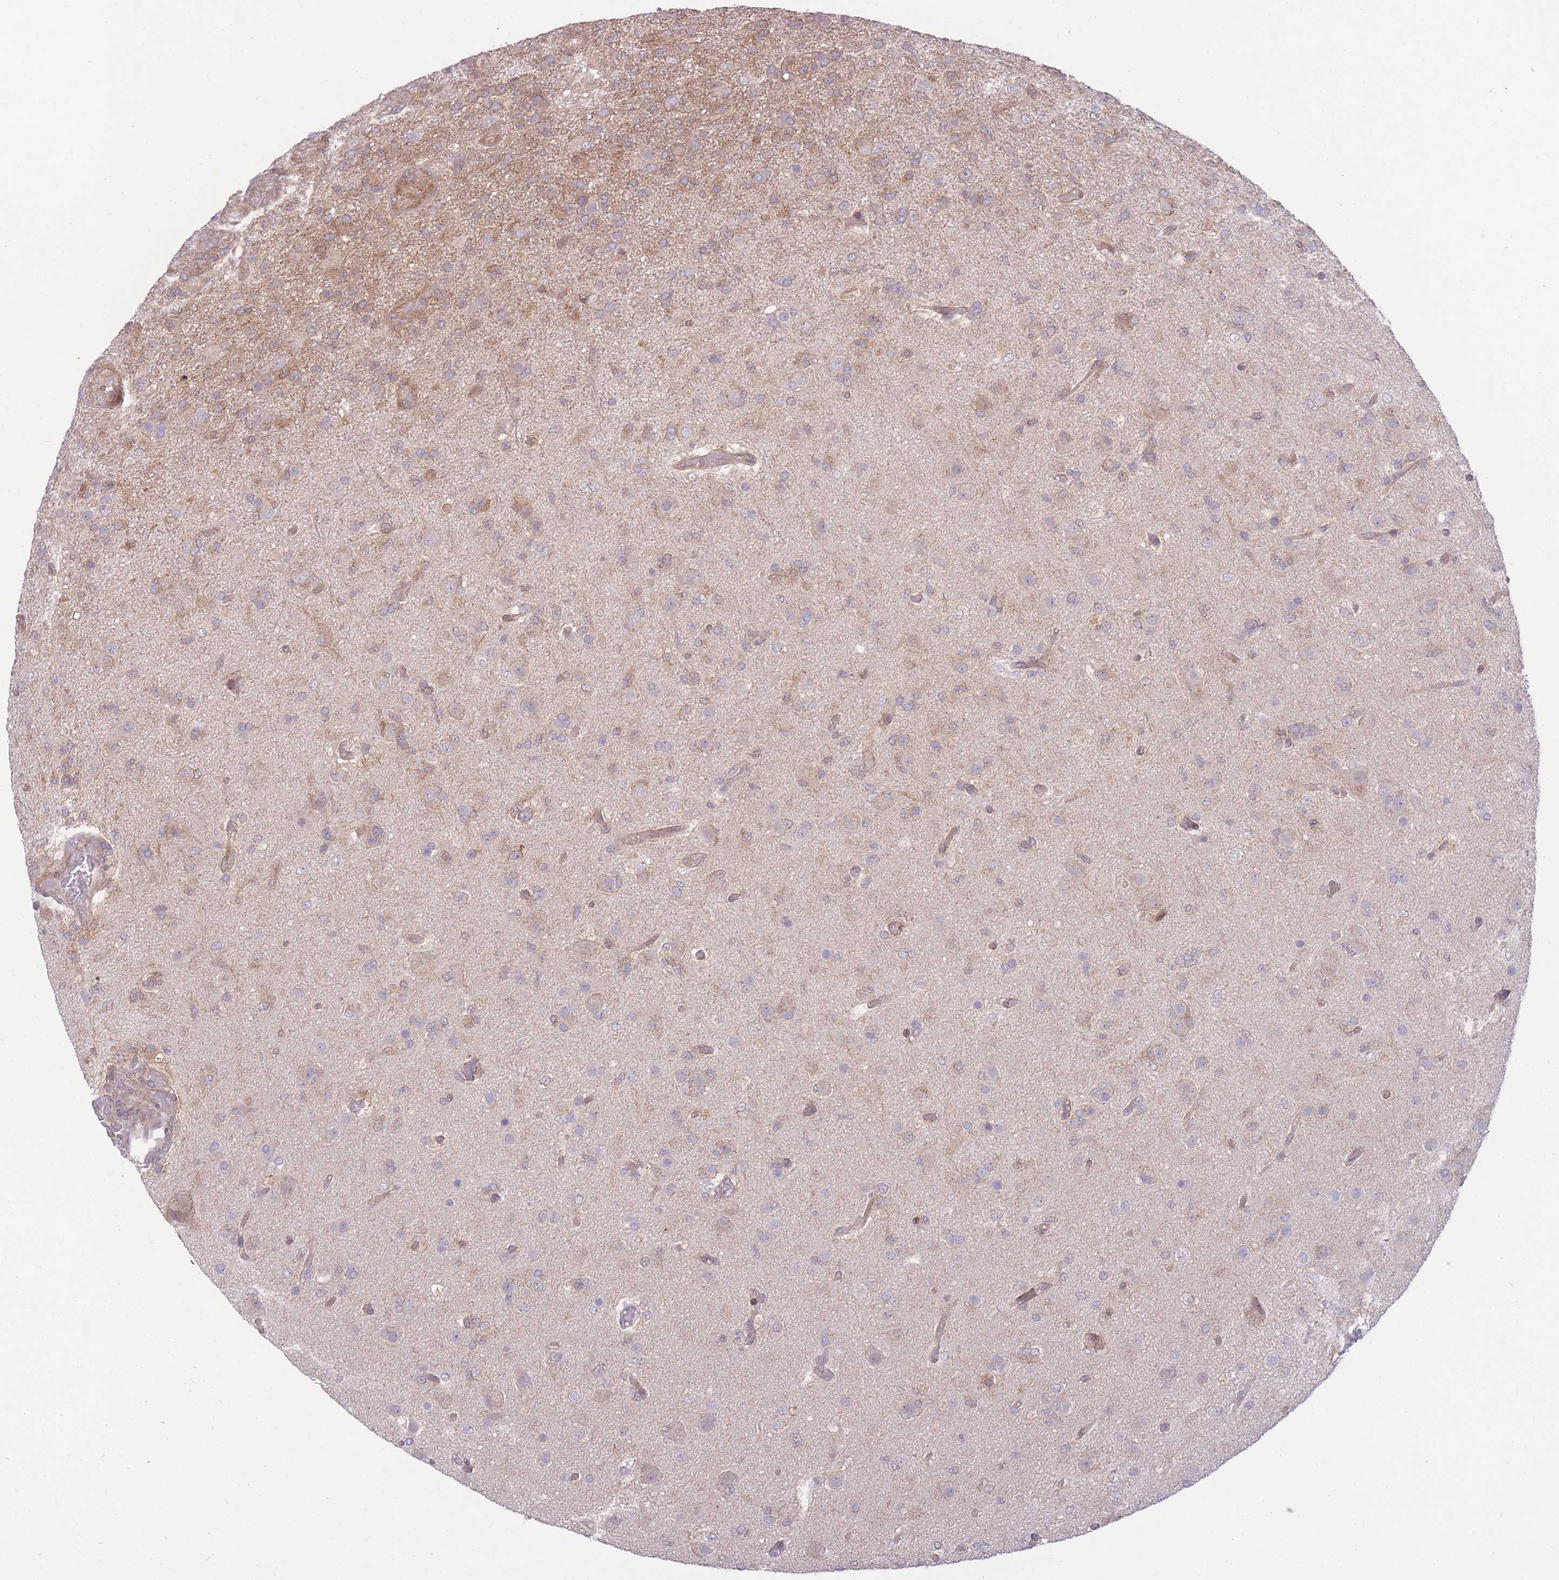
{"staining": {"intensity": "moderate", "quantity": "<25%", "location": "cytoplasmic/membranous"}, "tissue": "glioma", "cell_type": "Tumor cells", "image_type": "cancer", "snomed": [{"axis": "morphology", "description": "Glioma, malignant, High grade"}, {"axis": "topography", "description": "Brain"}], "caption": "Immunohistochemistry (IHC) photomicrograph of human malignant high-grade glioma stained for a protein (brown), which displays low levels of moderate cytoplasmic/membranous staining in approximately <25% of tumor cells.", "gene": "RIC8A", "patient": {"sex": "female", "age": 74}}